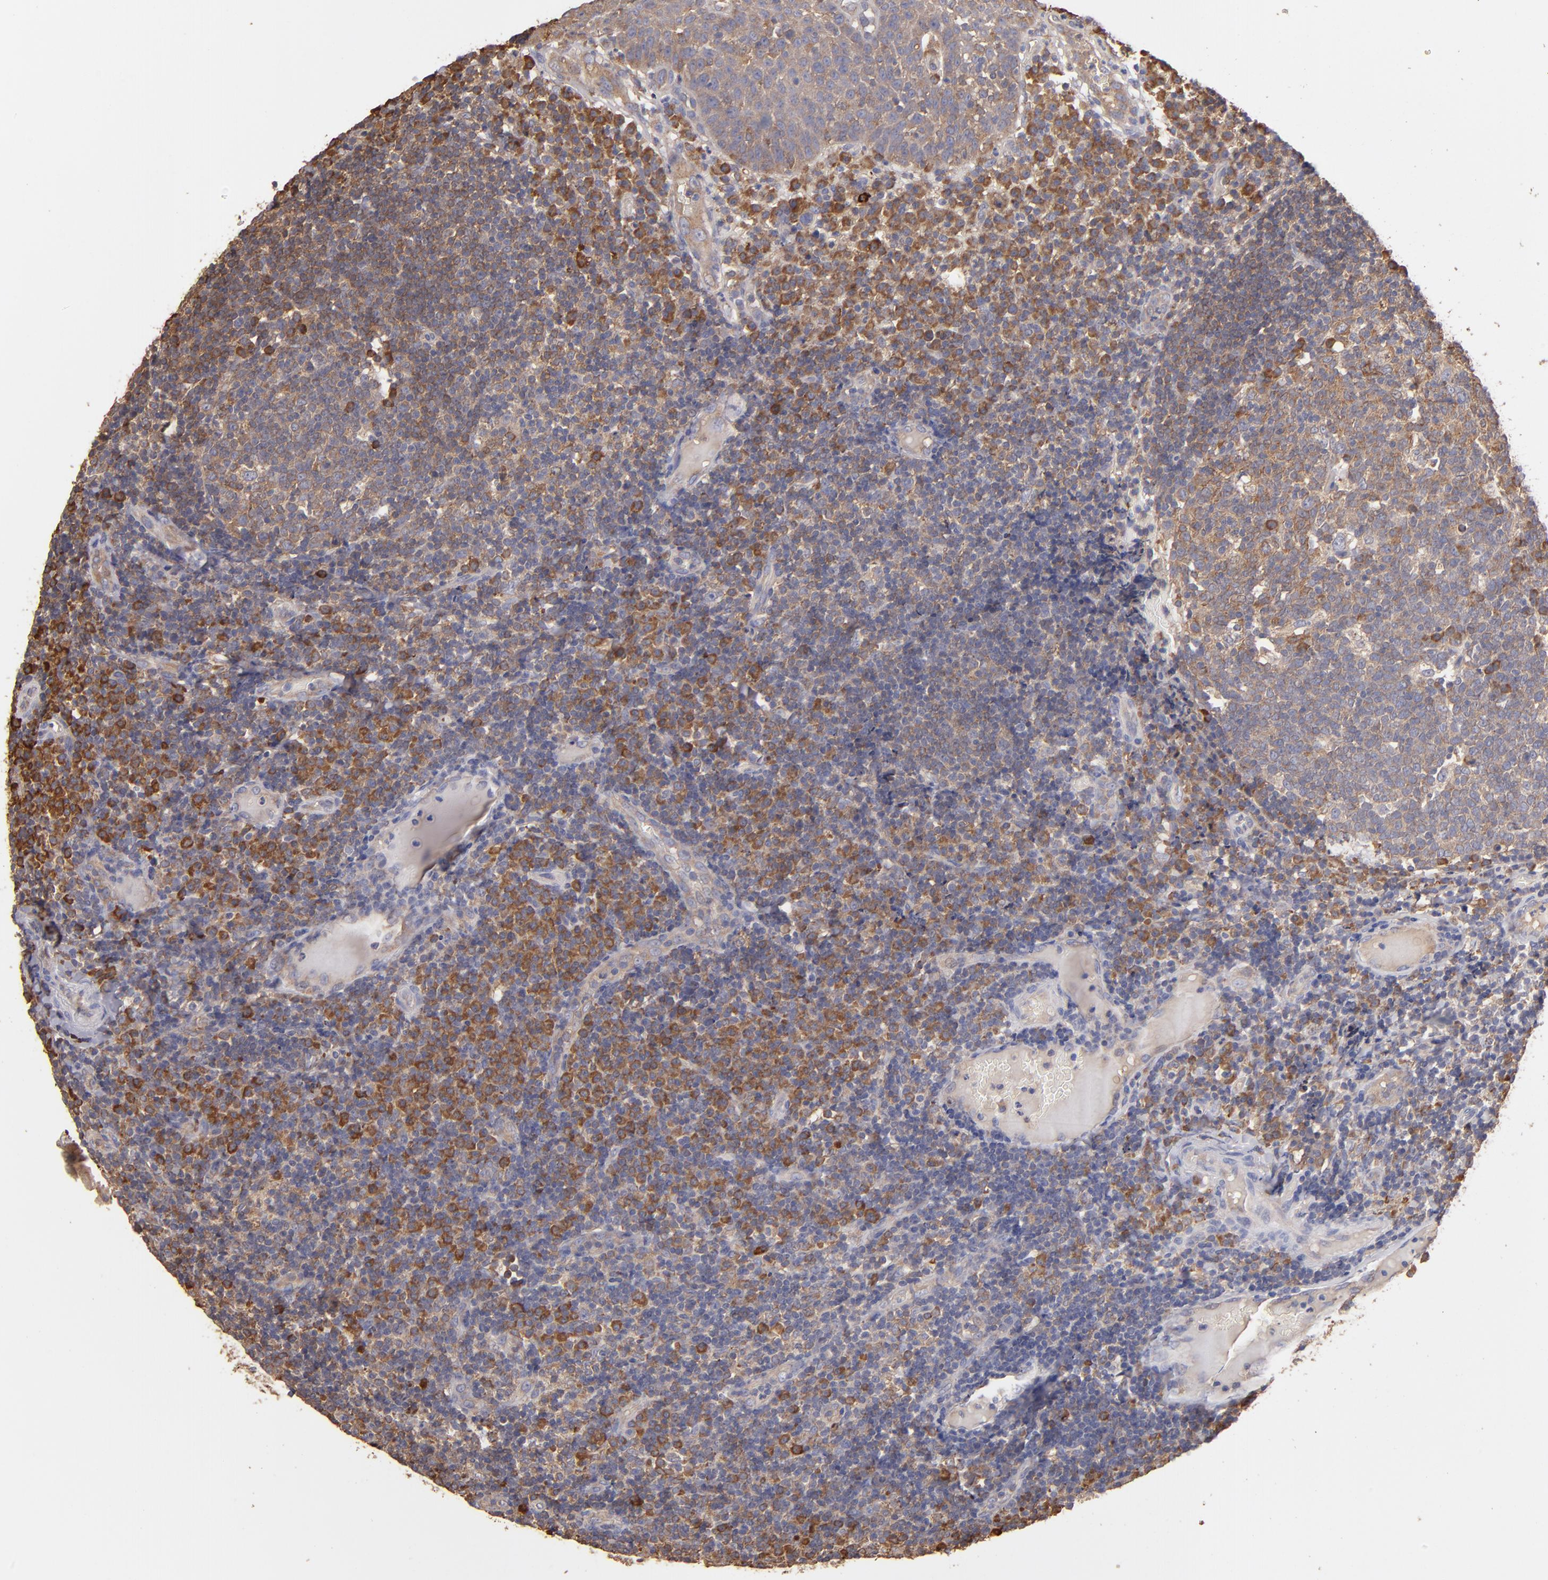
{"staining": {"intensity": "moderate", "quantity": "25%-75%", "location": "cytoplasmic/membranous"}, "tissue": "tonsil", "cell_type": "Germinal center cells", "image_type": "normal", "snomed": [{"axis": "morphology", "description": "Normal tissue, NOS"}, {"axis": "topography", "description": "Tonsil"}], "caption": "Germinal center cells display medium levels of moderate cytoplasmic/membranous positivity in approximately 25%-75% of cells in benign human tonsil.", "gene": "NFKBIE", "patient": {"sex": "female", "age": 40}}